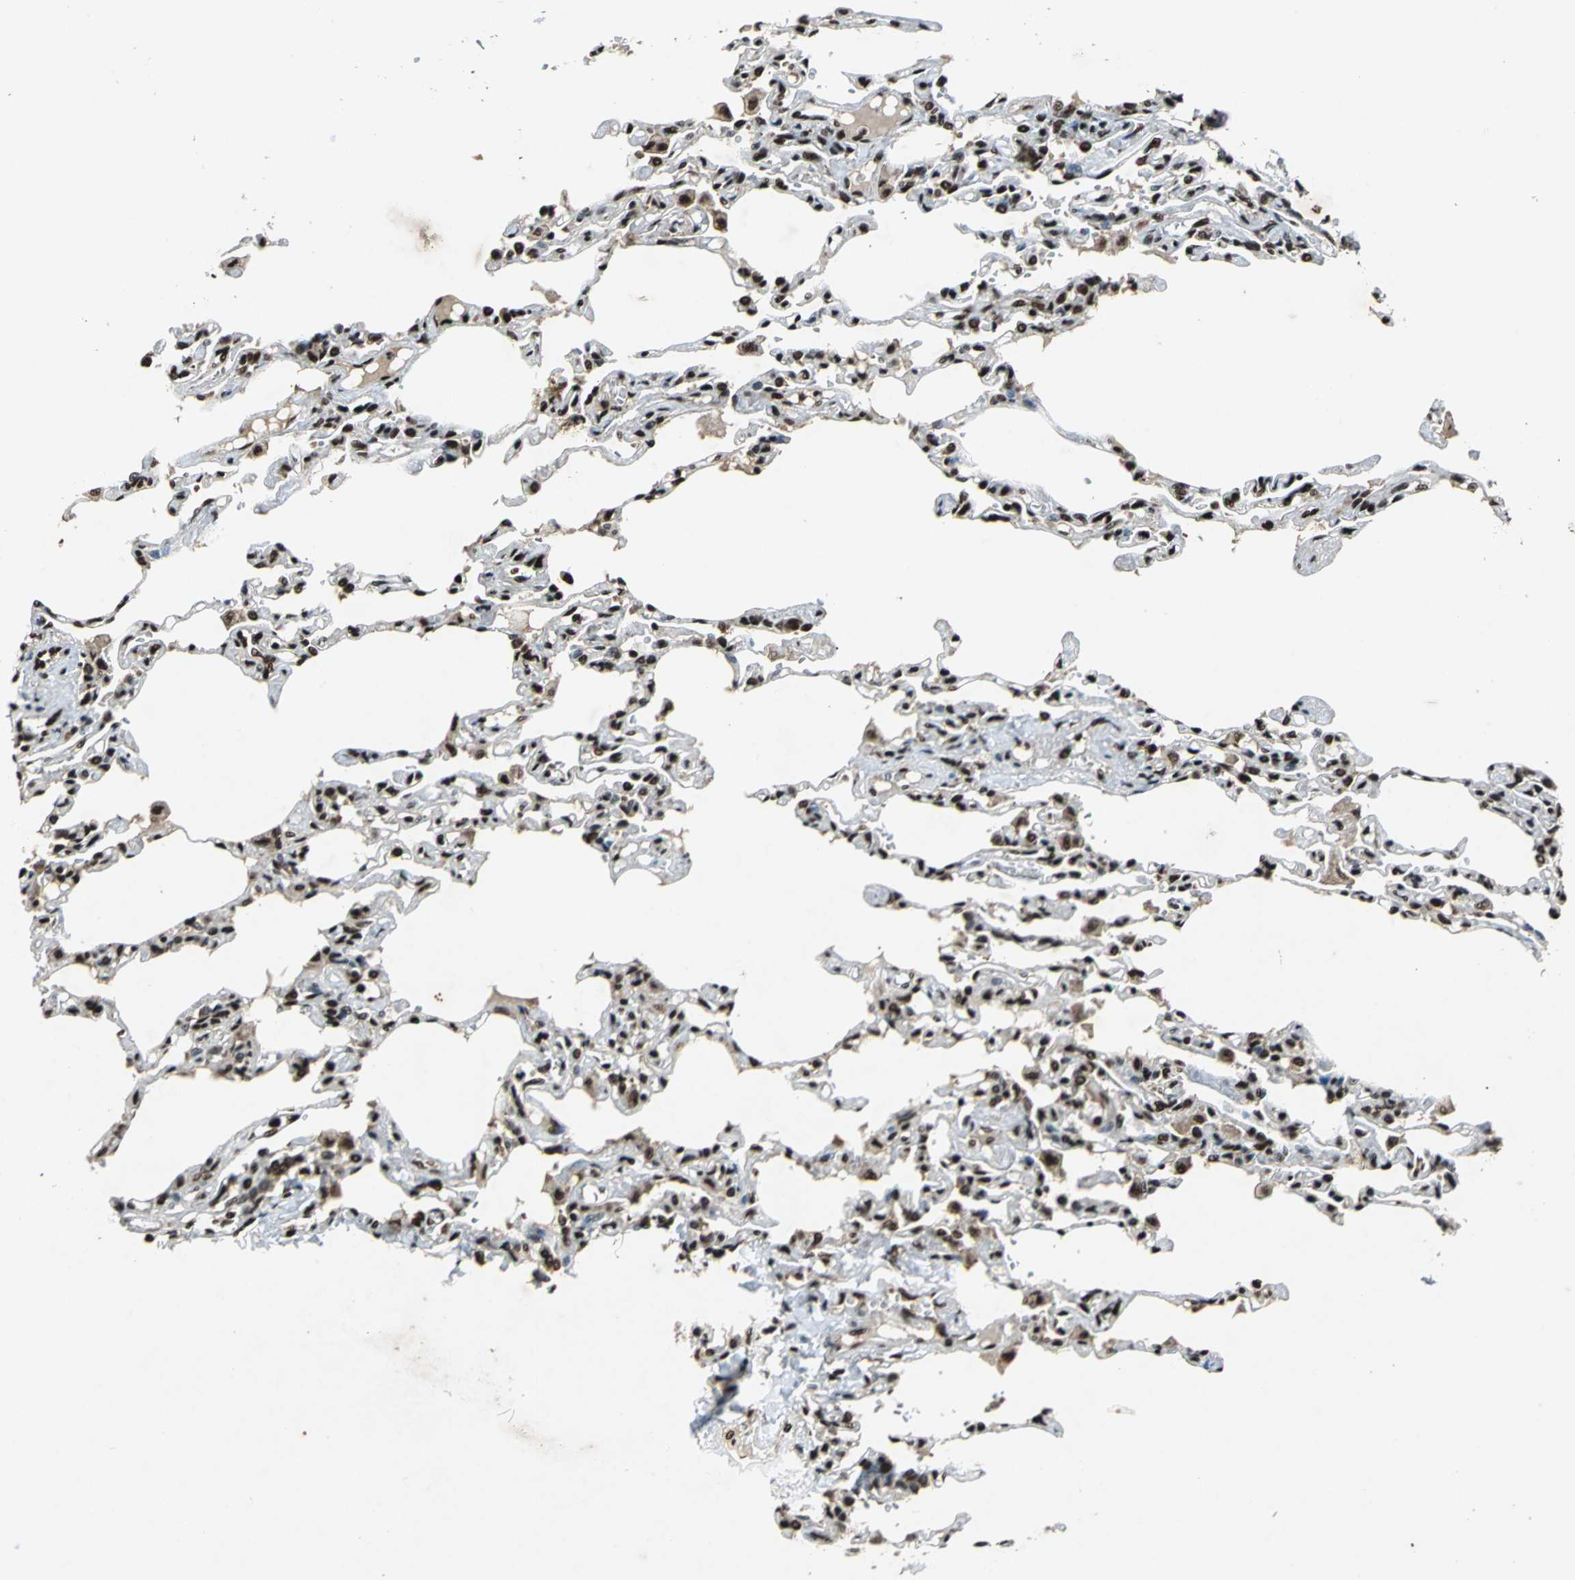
{"staining": {"intensity": "strong", "quantity": ">75%", "location": "nuclear"}, "tissue": "lung", "cell_type": "Alveolar cells", "image_type": "normal", "snomed": [{"axis": "morphology", "description": "Normal tissue, NOS"}, {"axis": "topography", "description": "Lung"}], "caption": "Immunohistochemical staining of normal lung demonstrates >75% levels of strong nuclear protein staining in about >75% of alveolar cells. (Stains: DAB (3,3'-diaminobenzidine) in brown, nuclei in blue, Microscopy: brightfield microscopy at high magnification).", "gene": "MTA2", "patient": {"sex": "male", "age": 21}}